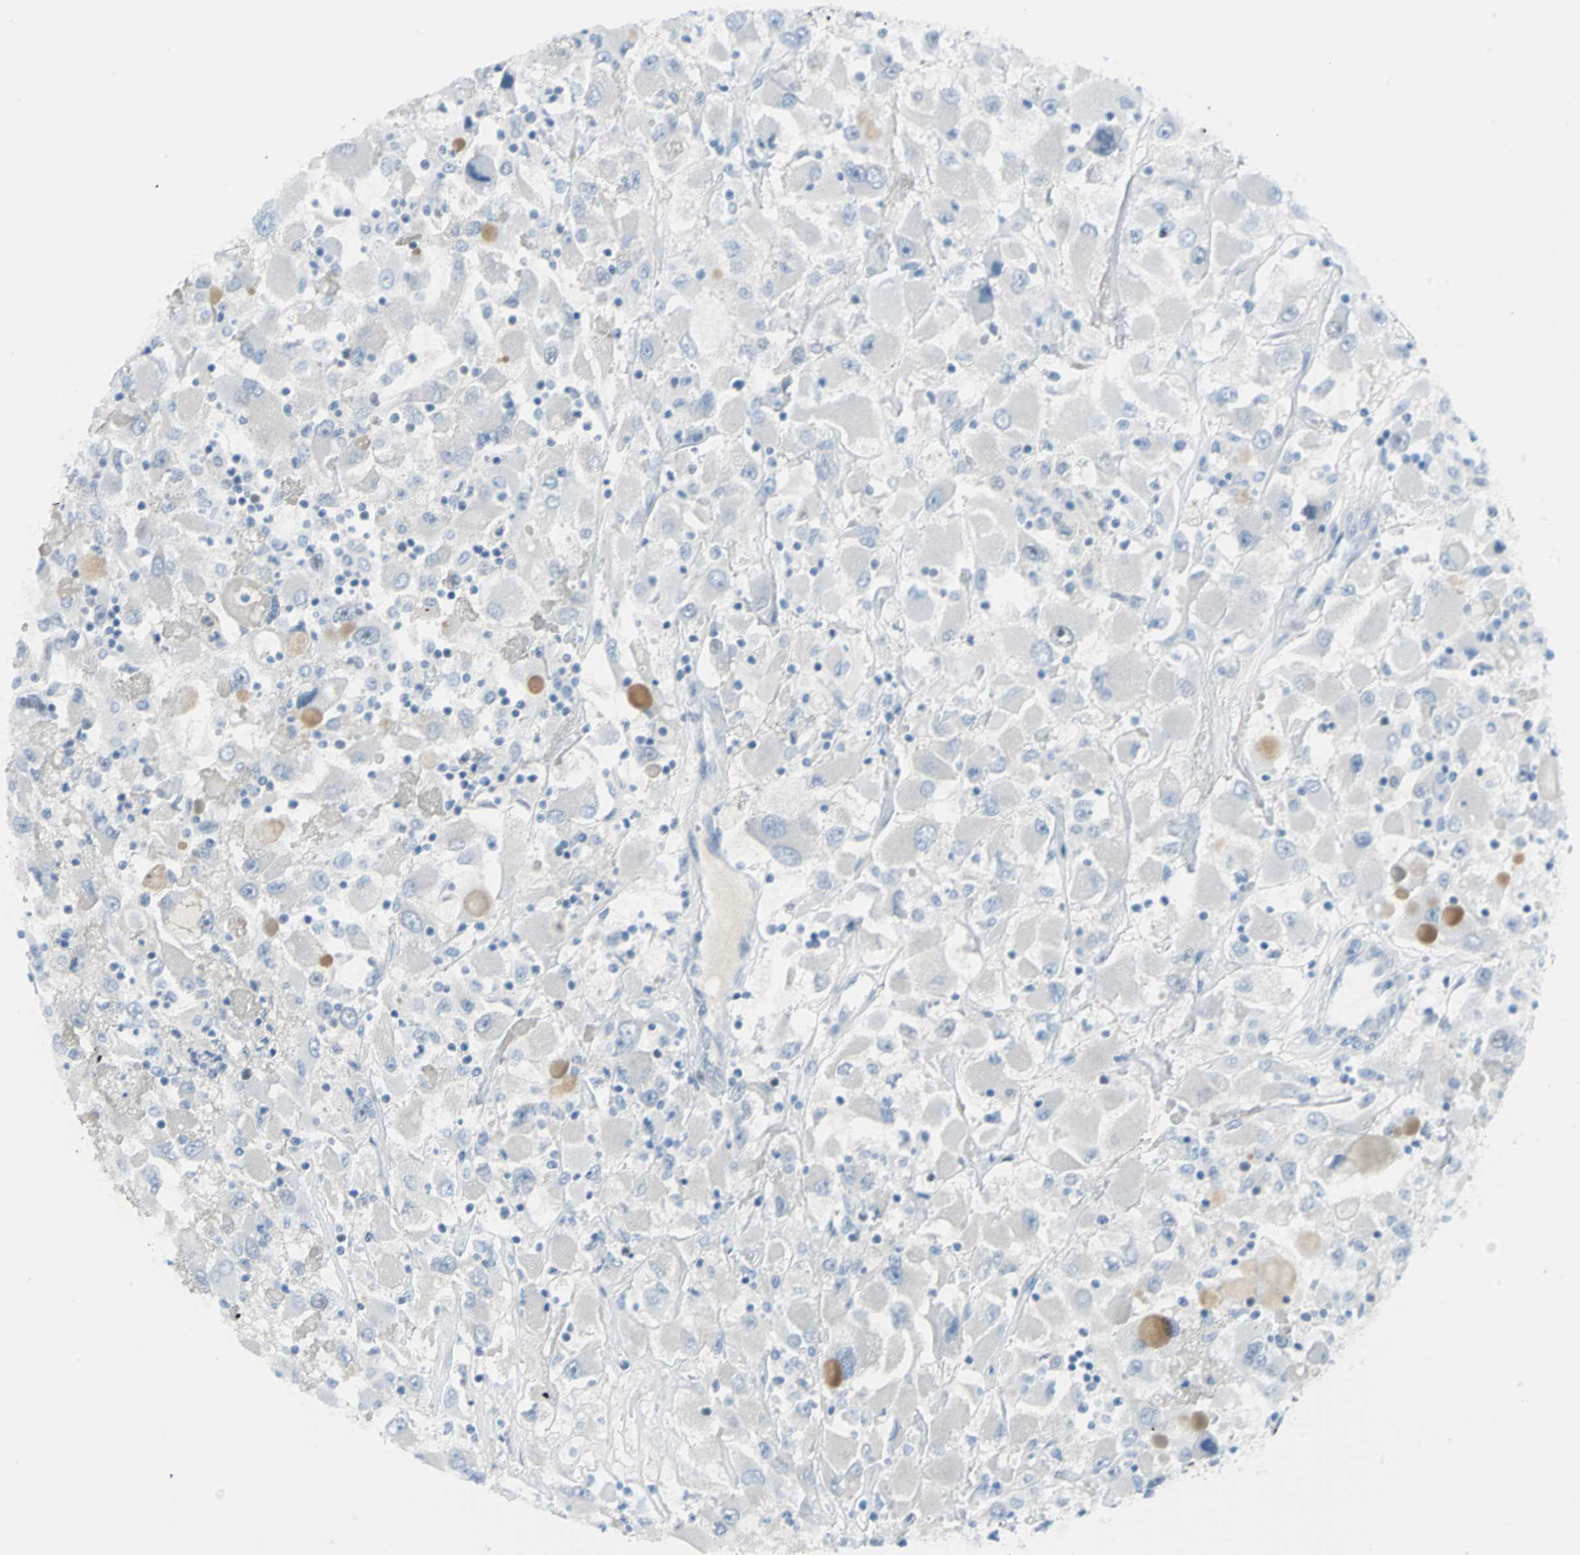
{"staining": {"intensity": "negative", "quantity": "none", "location": "none"}, "tissue": "renal cancer", "cell_type": "Tumor cells", "image_type": "cancer", "snomed": [{"axis": "morphology", "description": "Adenocarcinoma, NOS"}, {"axis": "topography", "description": "Kidney"}], "caption": "Photomicrograph shows no protein positivity in tumor cells of renal cancer (adenocarcinoma) tissue.", "gene": "MCM3", "patient": {"sex": "female", "age": 52}}